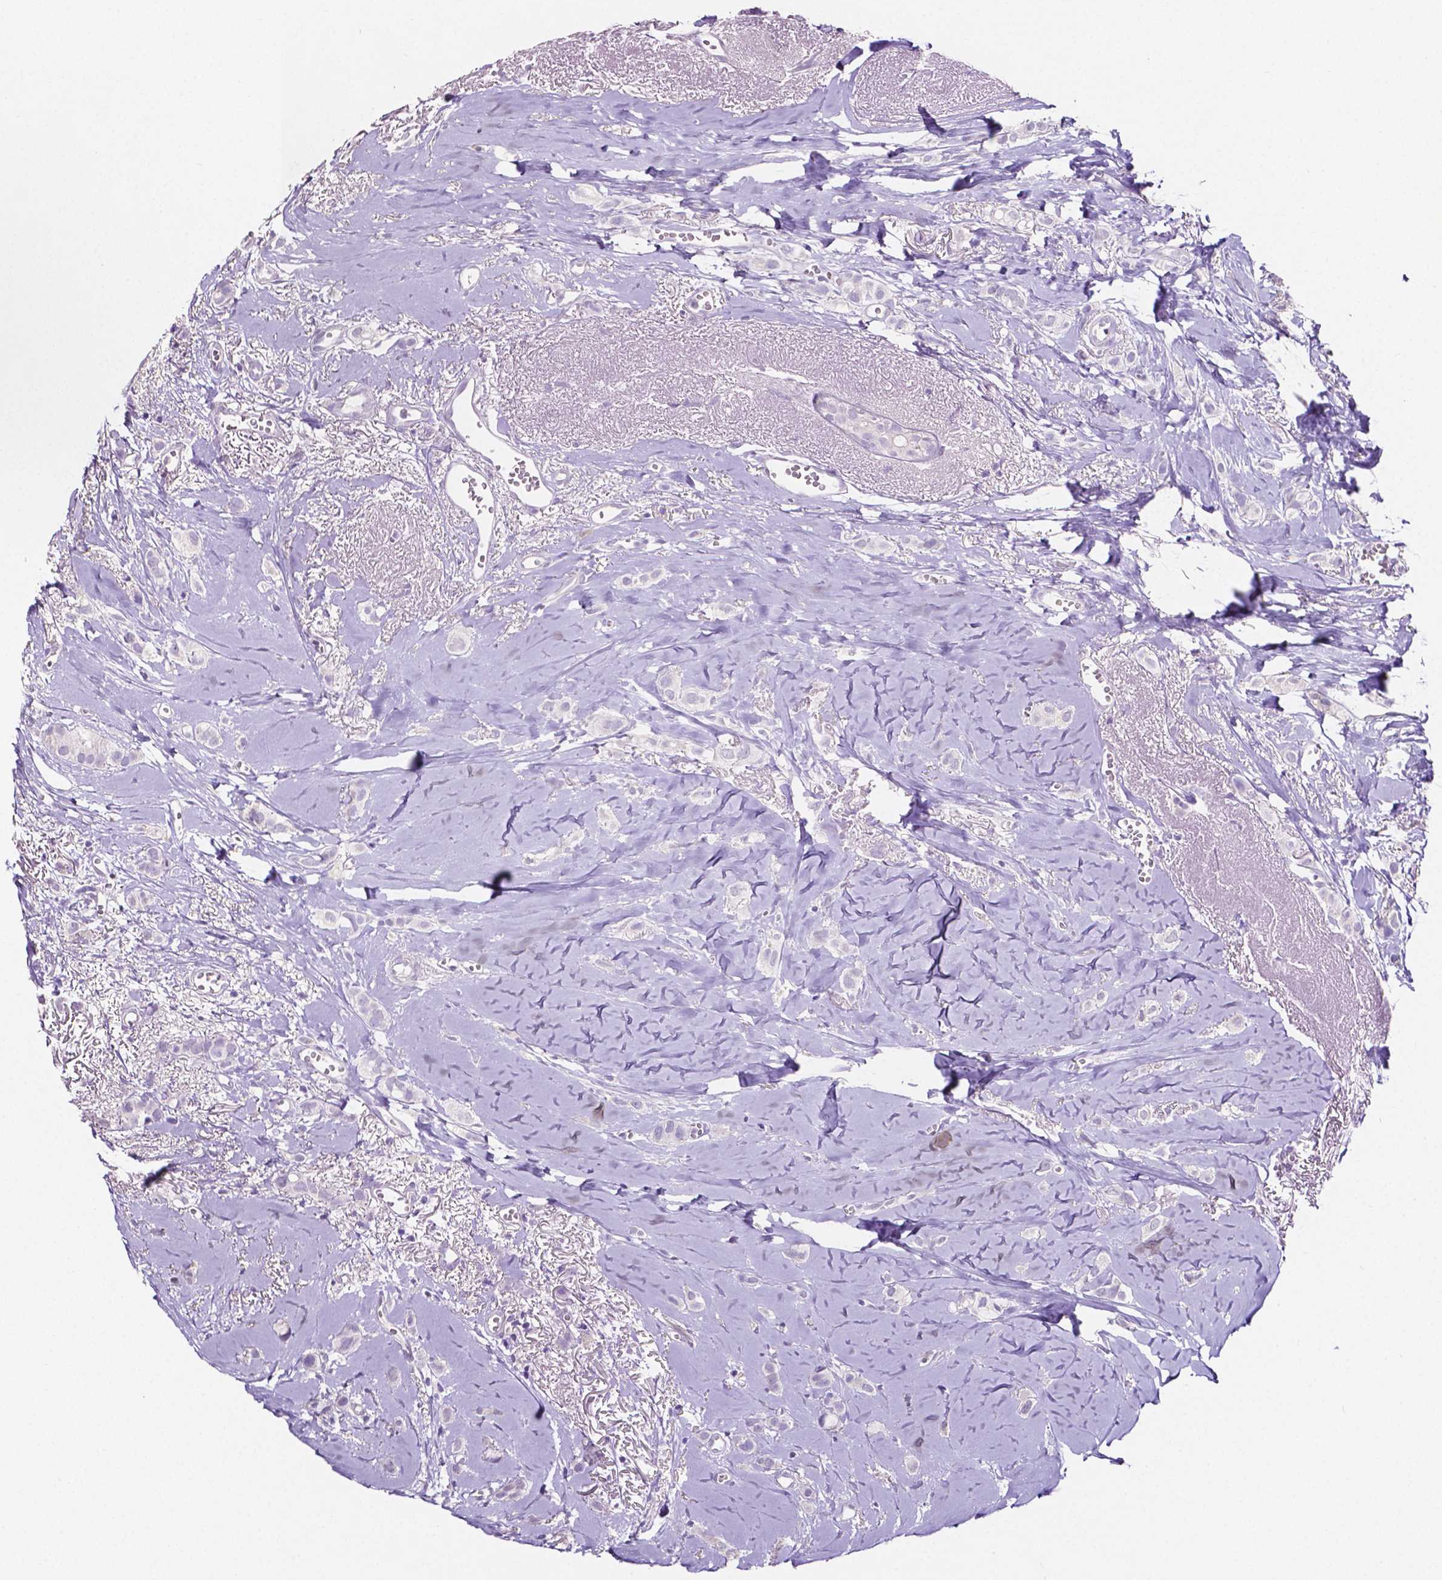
{"staining": {"intensity": "negative", "quantity": "none", "location": "none"}, "tissue": "breast cancer", "cell_type": "Tumor cells", "image_type": "cancer", "snomed": [{"axis": "morphology", "description": "Duct carcinoma"}, {"axis": "topography", "description": "Breast"}], "caption": "Immunohistochemistry micrograph of breast cancer stained for a protein (brown), which displays no expression in tumor cells.", "gene": "SLC22A2", "patient": {"sex": "female", "age": 85}}